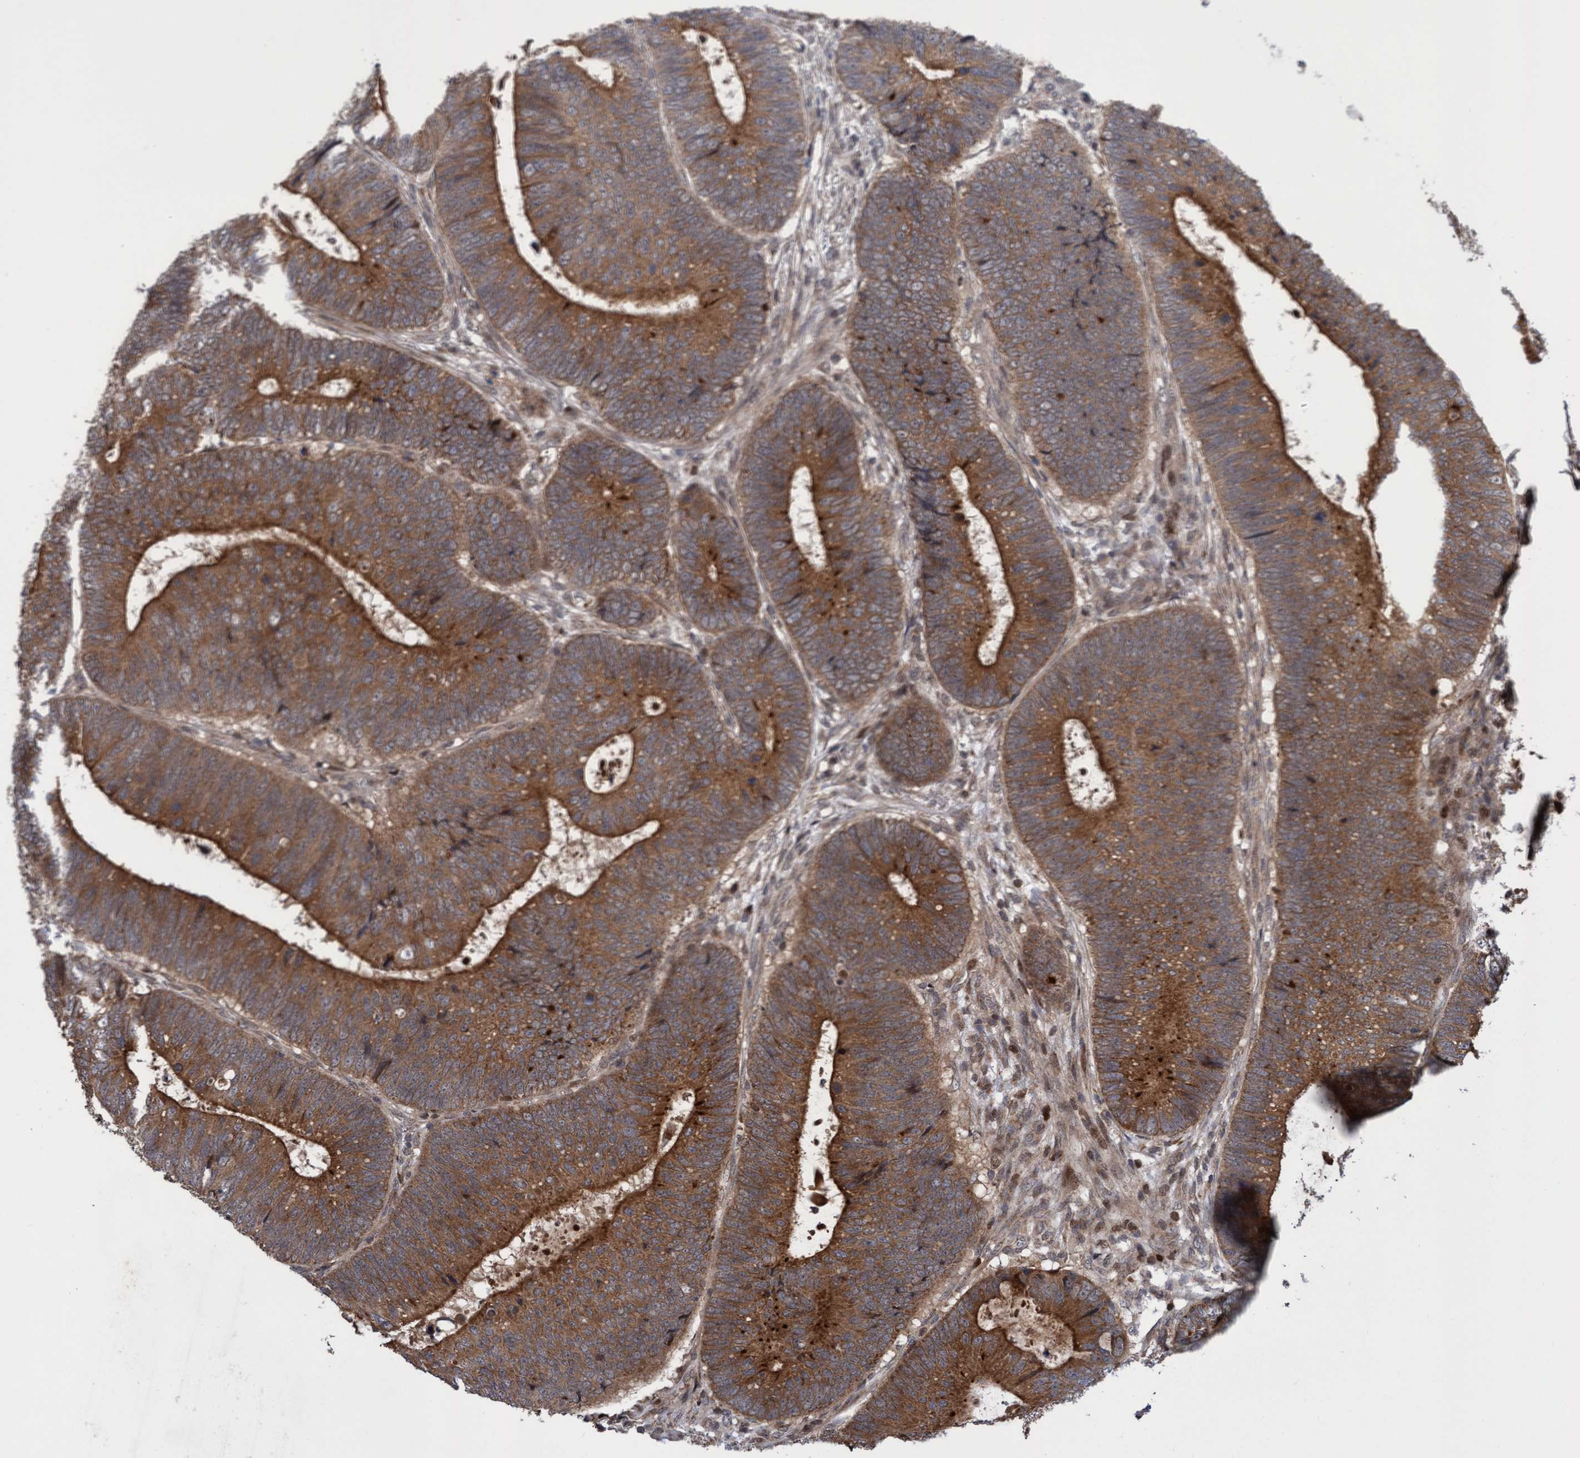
{"staining": {"intensity": "strong", "quantity": ">75%", "location": "cytoplasmic/membranous"}, "tissue": "colorectal cancer", "cell_type": "Tumor cells", "image_type": "cancer", "snomed": [{"axis": "morphology", "description": "Adenocarcinoma, NOS"}, {"axis": "topography", "description": "Colon"}], "caption": "Immunohistochemistry (DAB) staining of human adenocarcinoma (colorectal) displays strong cytoplasmic/membranous protein positivity in about >75% of tumor cells. (Brightfield microscopy of DAB IHC at high magnification).", "gene": "ITFG1", "patient": {"sex": "male", "age": 56}}